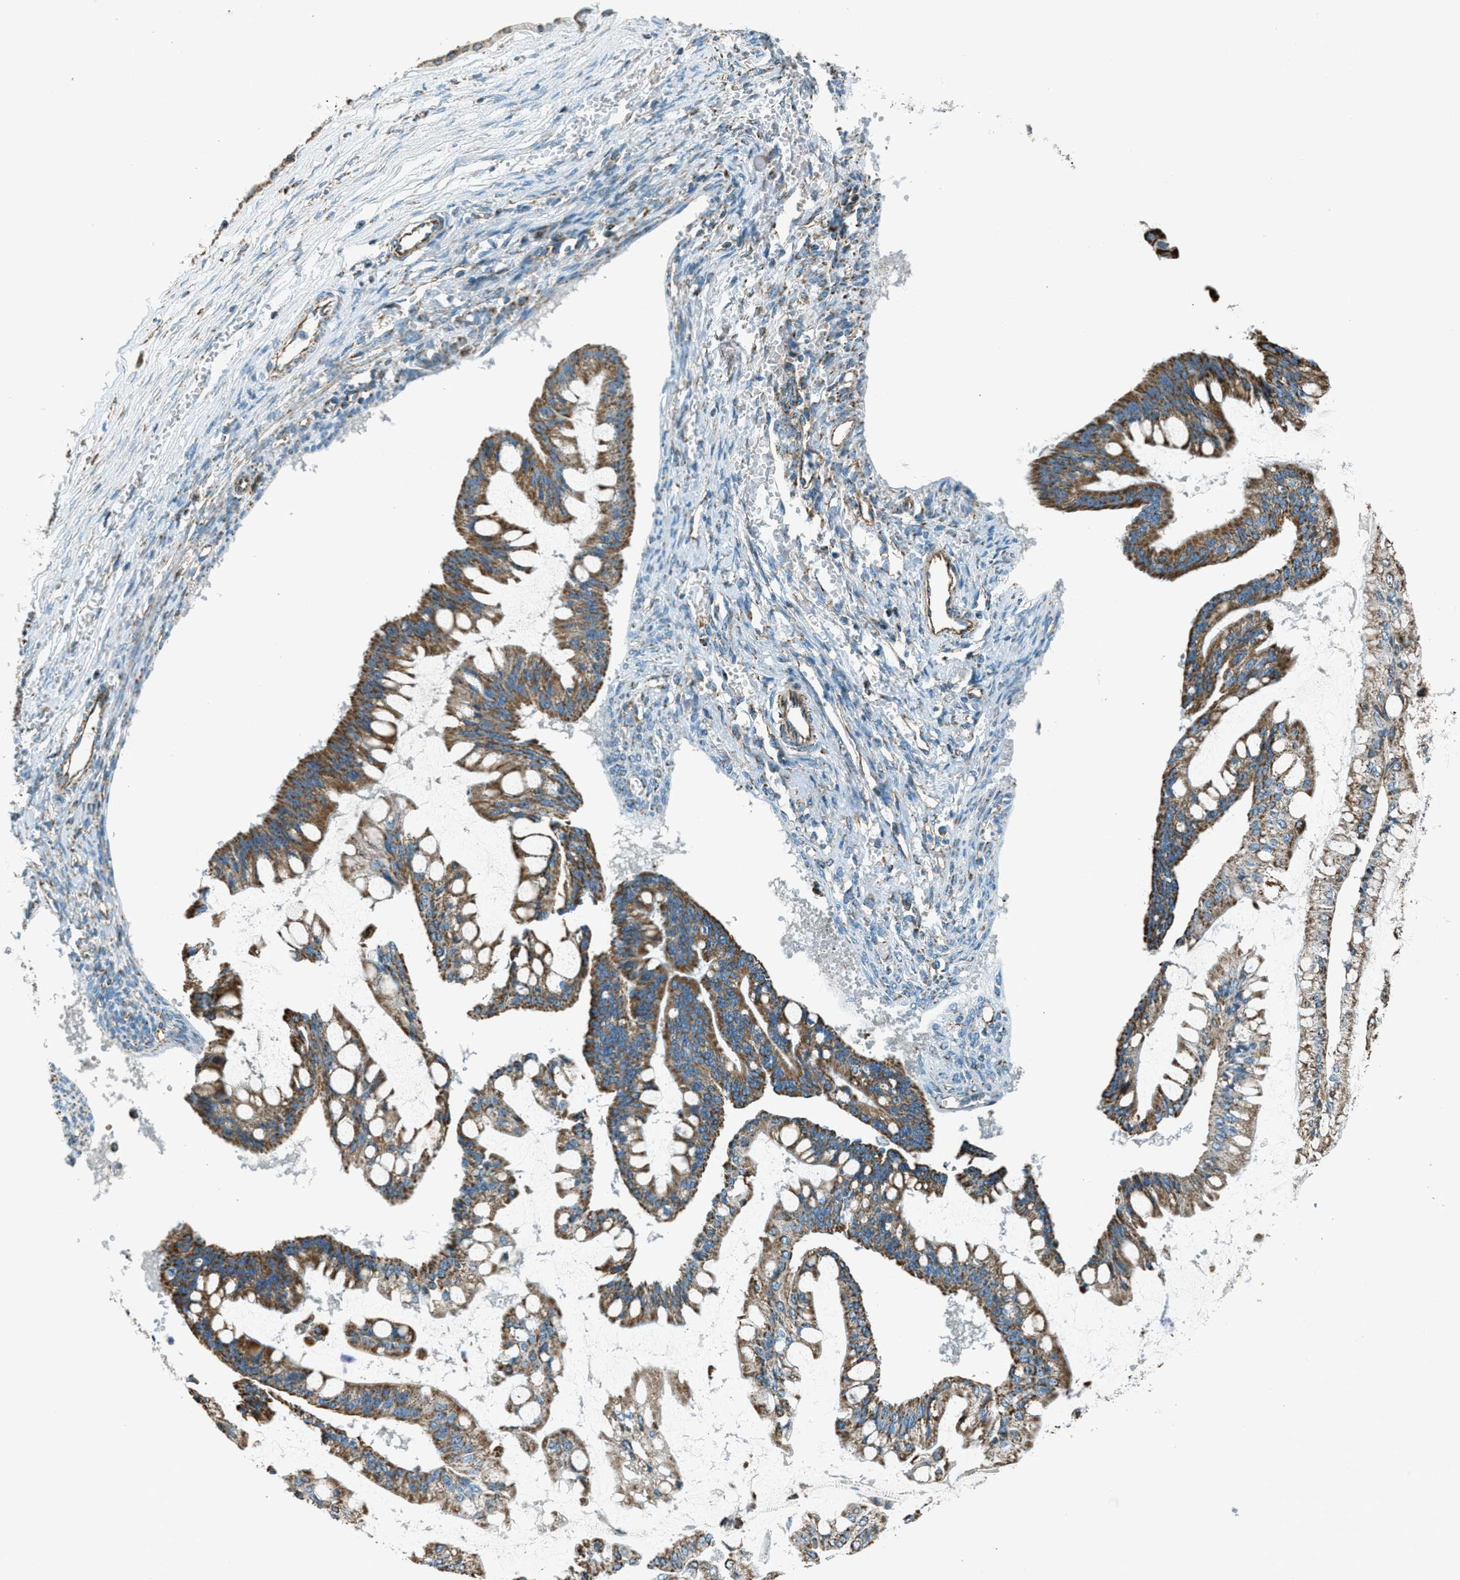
{"staining": {"intensity": "moderate", "quantity": ">75%", "location": "cytoplasmic/membranous"}, "tissue": "ovarian cancer", "cell_type": "Tumor cells", "image_type": "cancer", "snomed": [{"axis": "morphology", "description": "Cystadenocarcinoma, mucinous, NOS"}, {"axis": "topography", "description": "Ovary"}], "caption": "This photomicrograph exhibits ovarian cancer stained with IHC to label a protein in brown. The cytoplasmic/membranous of tumor cells show moderate positivity for the protein. Nuclei are counter-stained blue.", "gene": "CHST15", "patient": {"sex": "female", "age": 73}}